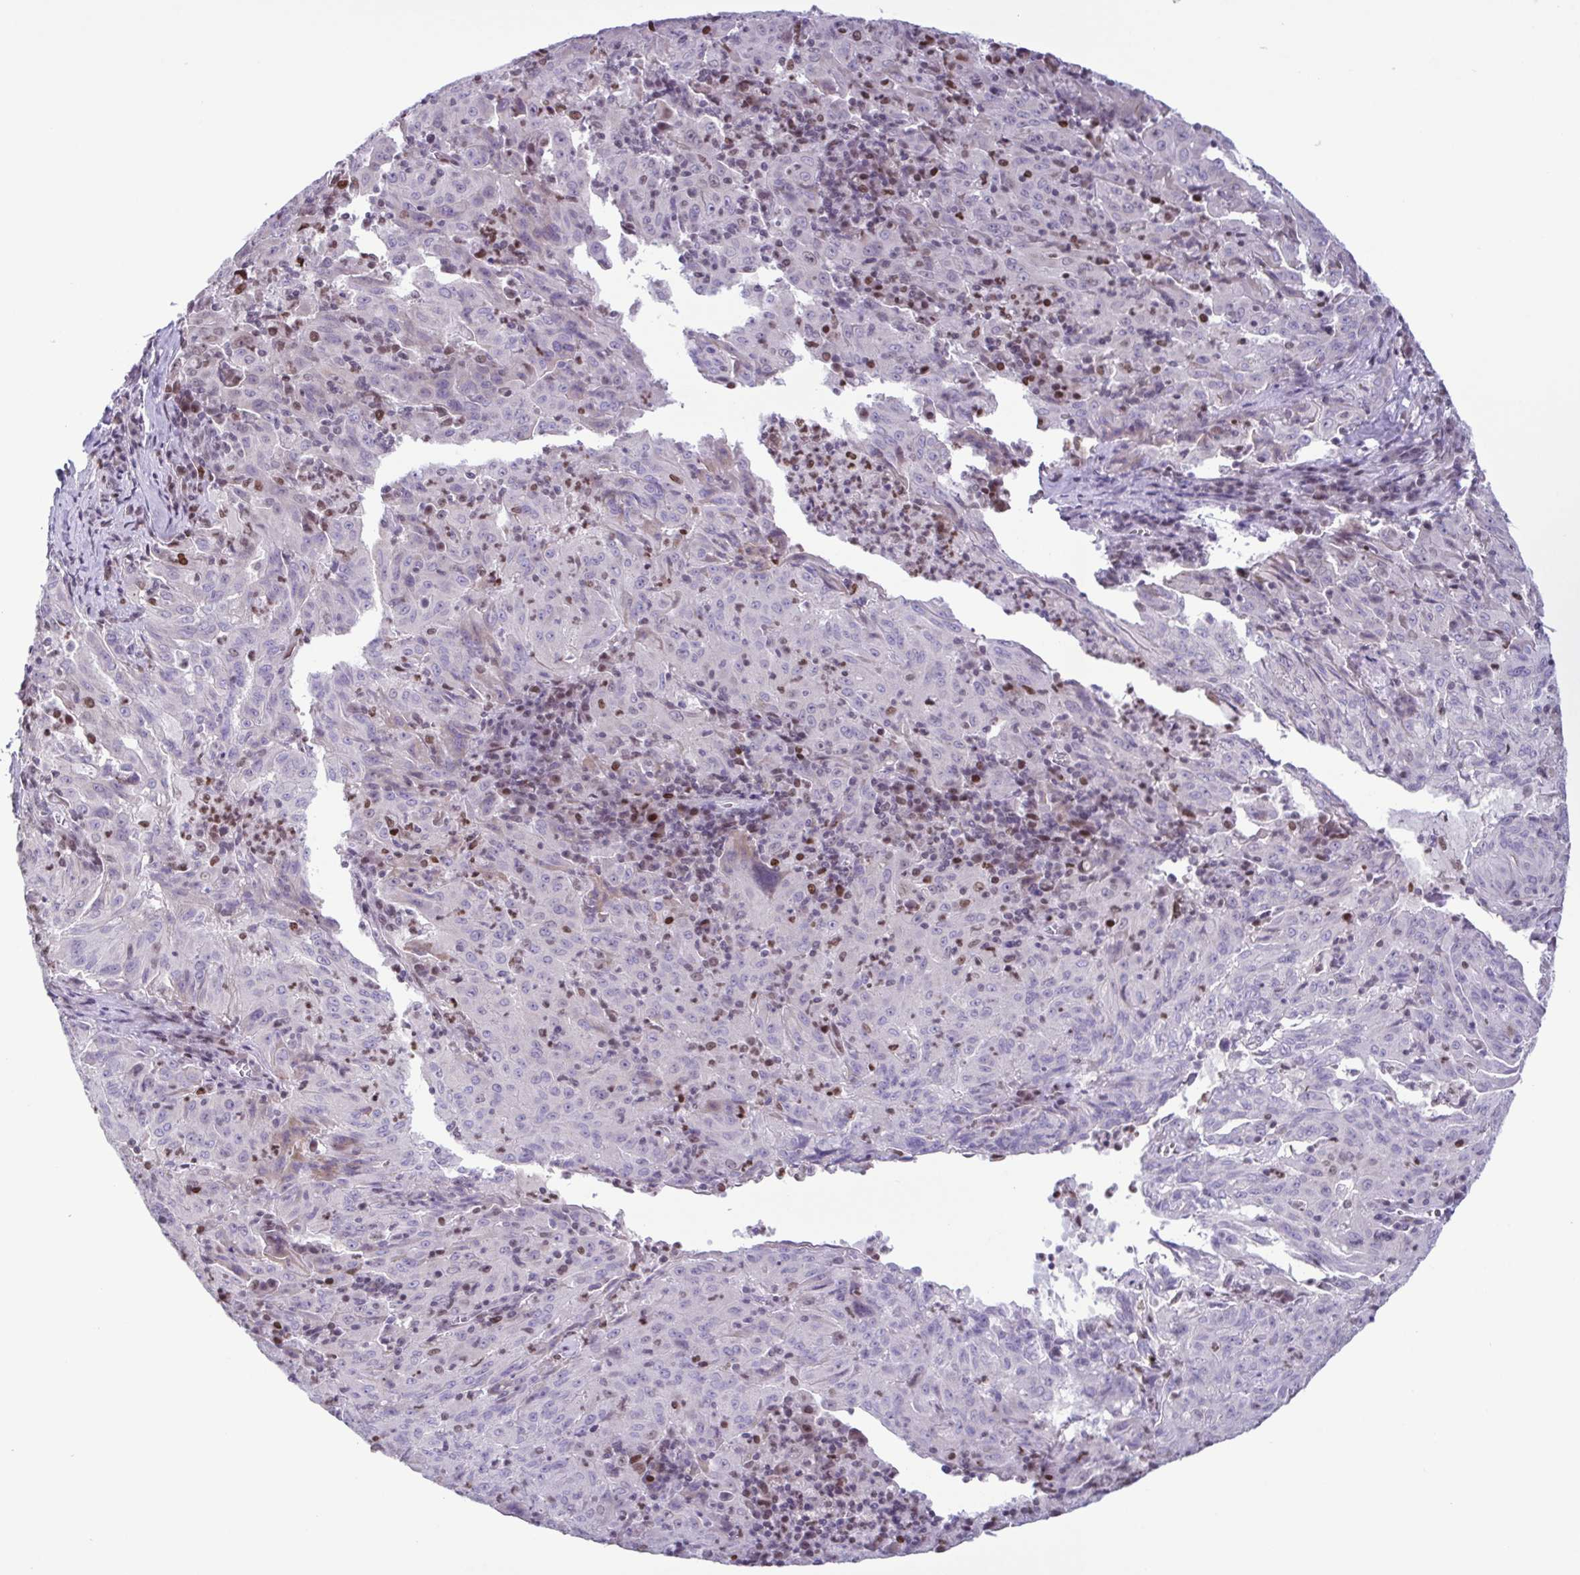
{"staining": {"intensity": "negative", "quantity": "none", "location": "none"}, "tissue": "pancreatic cancer", "cell_type": "Tumor cells", "image_type": "cancer", "snomed": [{"axis": "morphology", "description": "Adenocarcinoma, NOS"}, {"axis": "topography", "description": "Pancreas"}], "caption": "Immunohistochemistry (IHC) of human pancreatic cancer exhibits no staining in tumor cells.", "gene": "IRF1", "patient": {"sex": "male", "age": 63}}